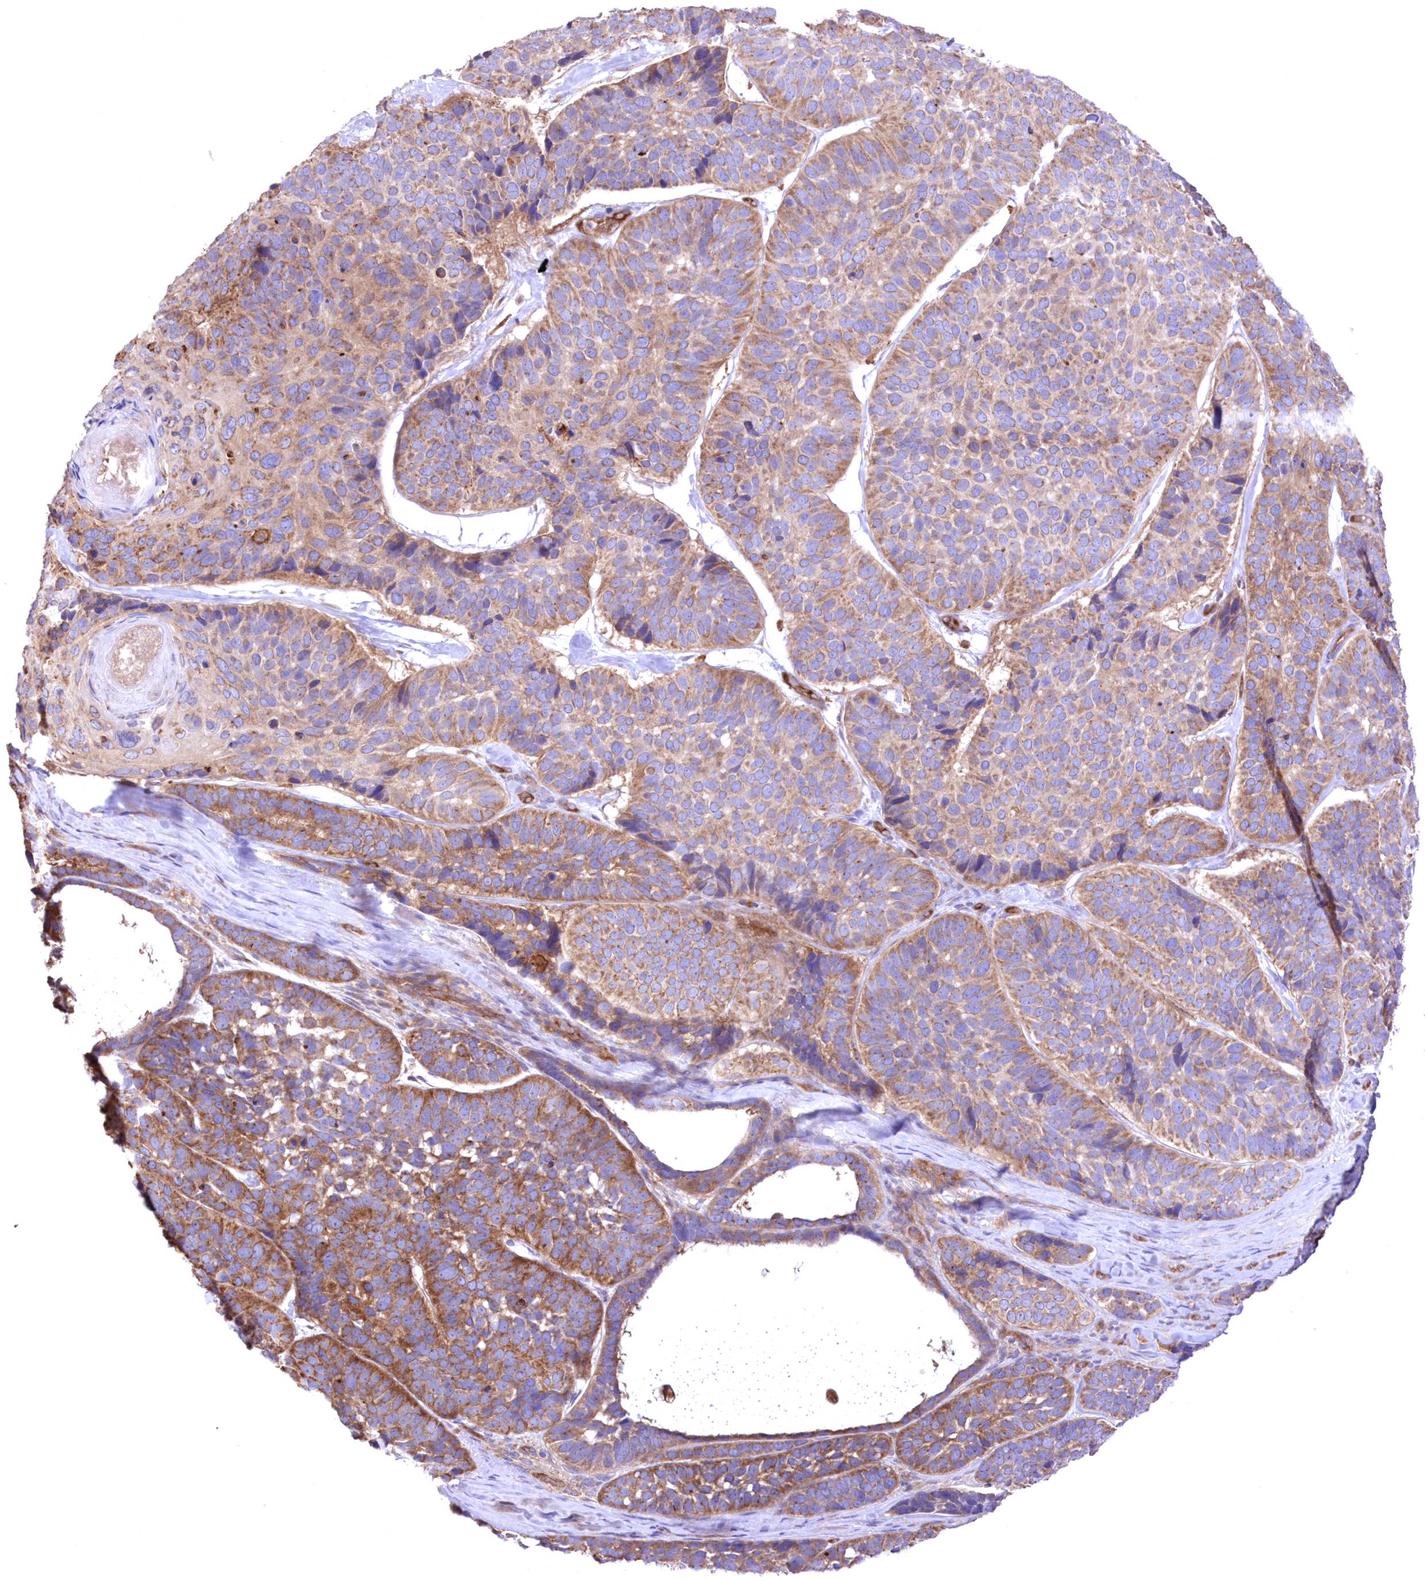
{"staining": {"intensity": "moderate", "quantity": ">75%", "location": "cytoplasmic/membranous"}, "tissue": "skin cancer", "cell_type": "Tumor cells", "image_type": "cancer", "snomed": [{"axis": "morphology", "description": "Basal cell carcinoma"}, {"axis": "topography", "description": "Skin"}], "caption": "Immunohistochemistry photomicrograph of neoplastic tissue: basal cell carcinoma (skin) stained using IHC shows medium levels of moderate protein expression localized specifically in the cytoplasmic/membranous of tumor cells, appearing as a cytoplasmic/membranous brown color.", "gene": "FCHO2", "patient": {"sex": "male", "age": 62}}